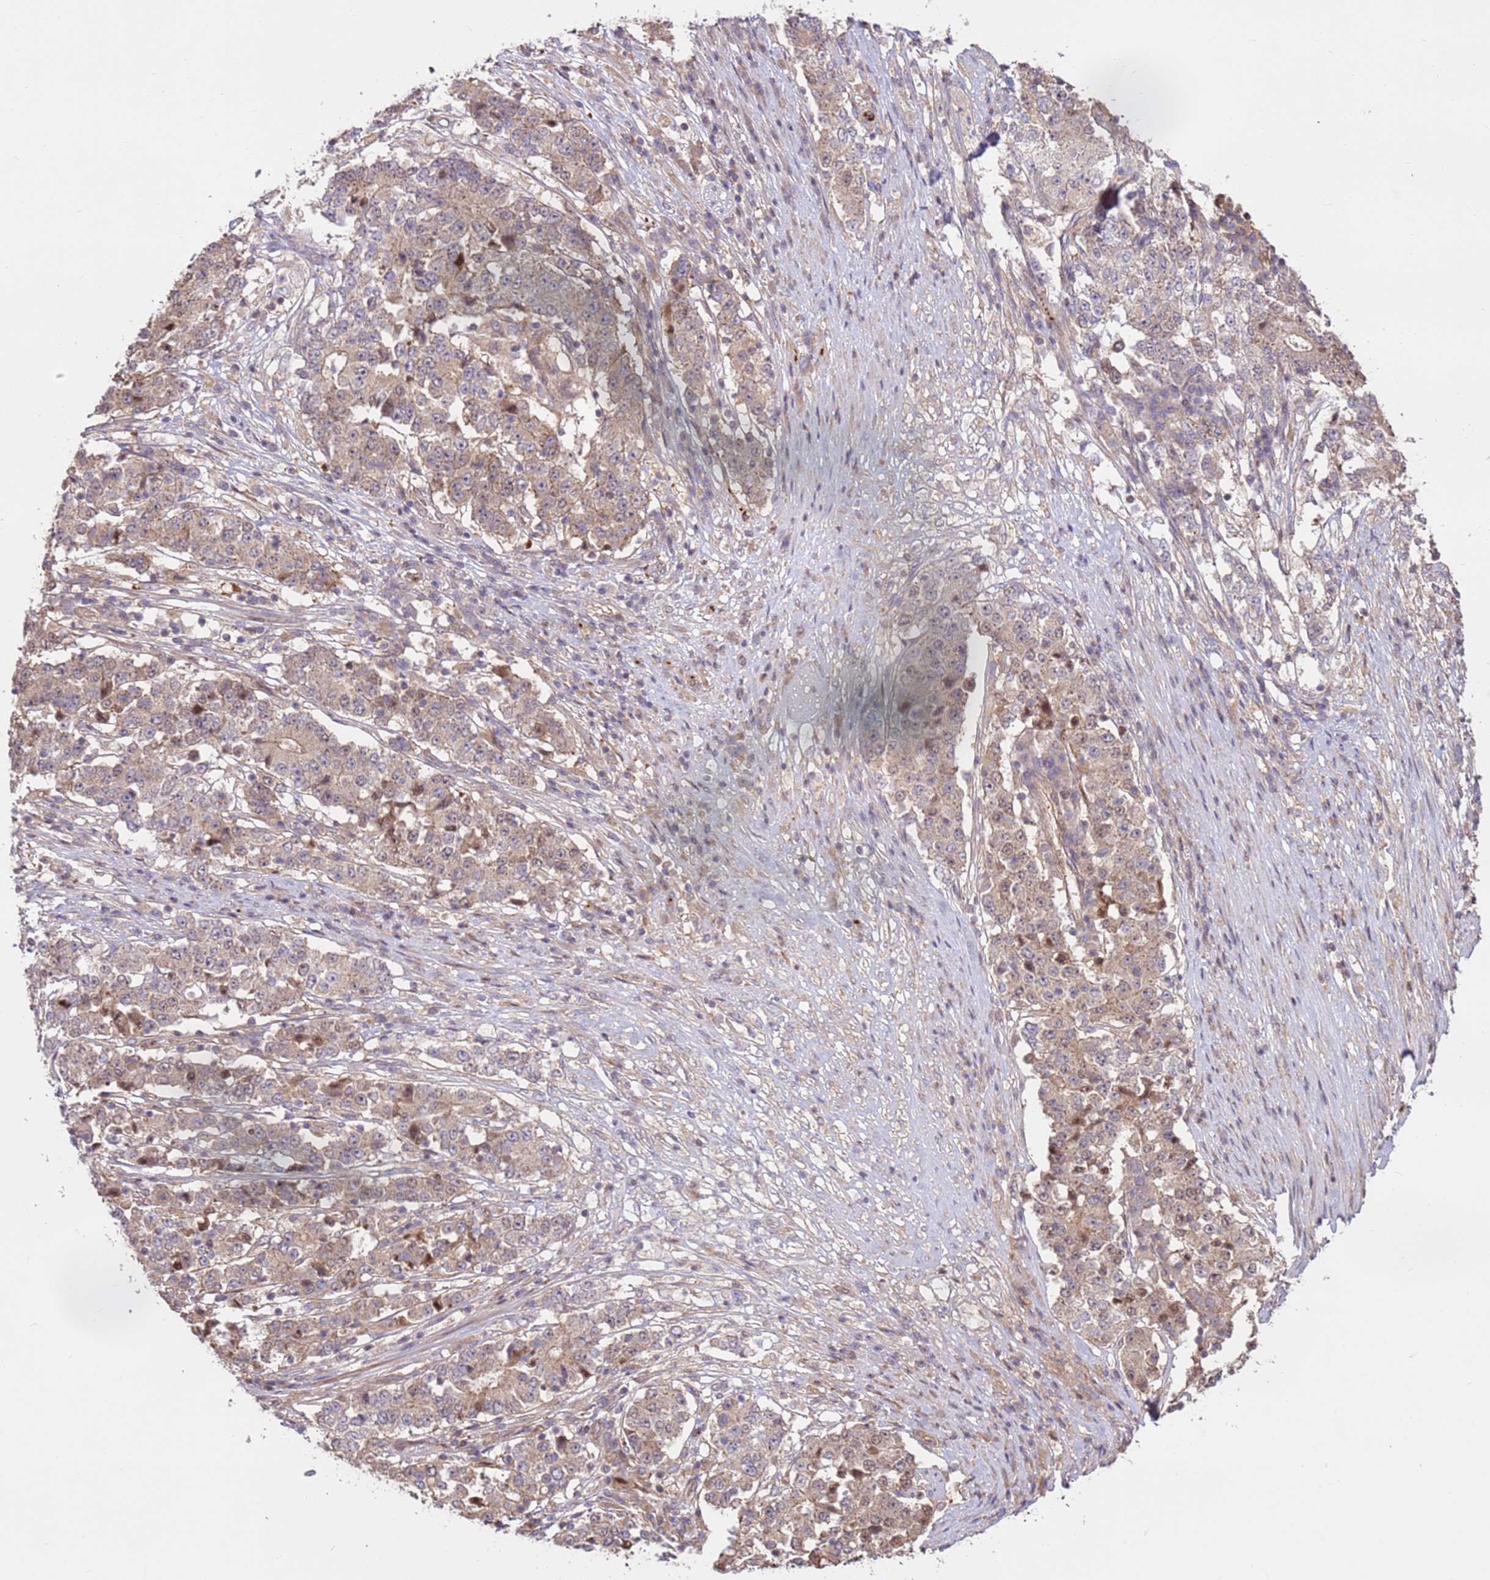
{"staining": {"intensity": "weak", "quantity": "25%-75%", "location": "cytoplasmic/membranous"}, "tissue": "stomach cancer", "cell_type": "Tumor cells", "image_type": "cancer", "snomed": [{"axis": "morphology", "description": "Adenocarcinoma, NOS"}, {"axis": "topography", "description": "Stomach"}], "caption": "Immunohistochemical staining of human adenocarcinoma (stomach) reveals weak cytoplasmic/membranous protein positivity in approximately 25%-75% of tumor cells. (Brightfield microscopy of DAB IHC at high magnification).", "gene": "CCDC112", "patient": {"sex": "male", "age": 59}}